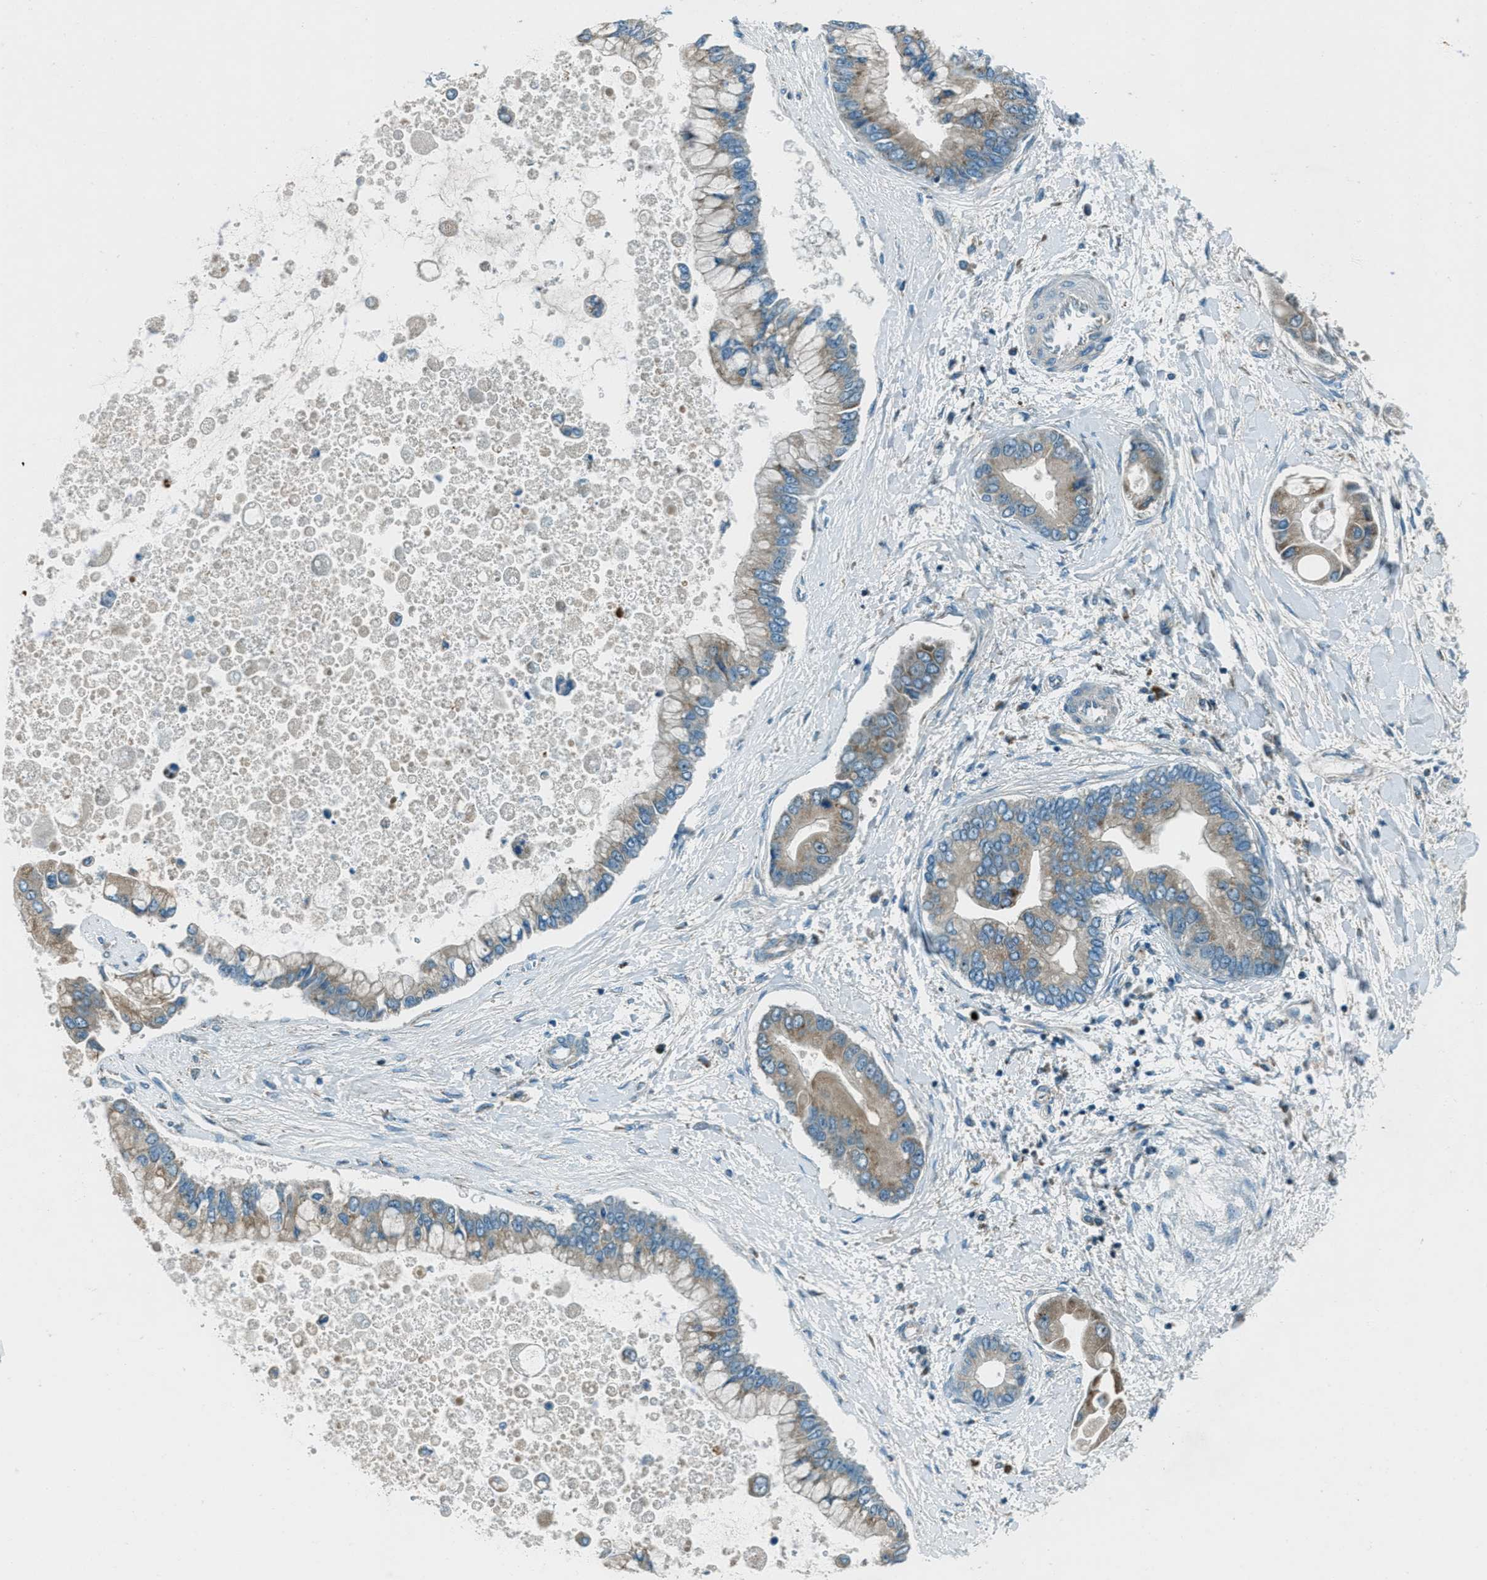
{"staining": {"intensity": "moderate", "quantity": ">75%", "location": "cytoplasmic/membranous"}, "tissue": "liver cancer", "cell_type": "Tumor cells", "image_type": "cancer", "snomed": [{"axis": "morphology", "description": "Cholangiocarcinoma"}, {"axis": "topography", "description": "Liver"}], "caption": "Tumor cells reveal medium levels of moderate cytoplasmic/membranous staining in approximately >75% of cells in cholangiocarcinoma (liver).", "gene": "FAR1", "patient": {"sex": "male", "age": 50}}